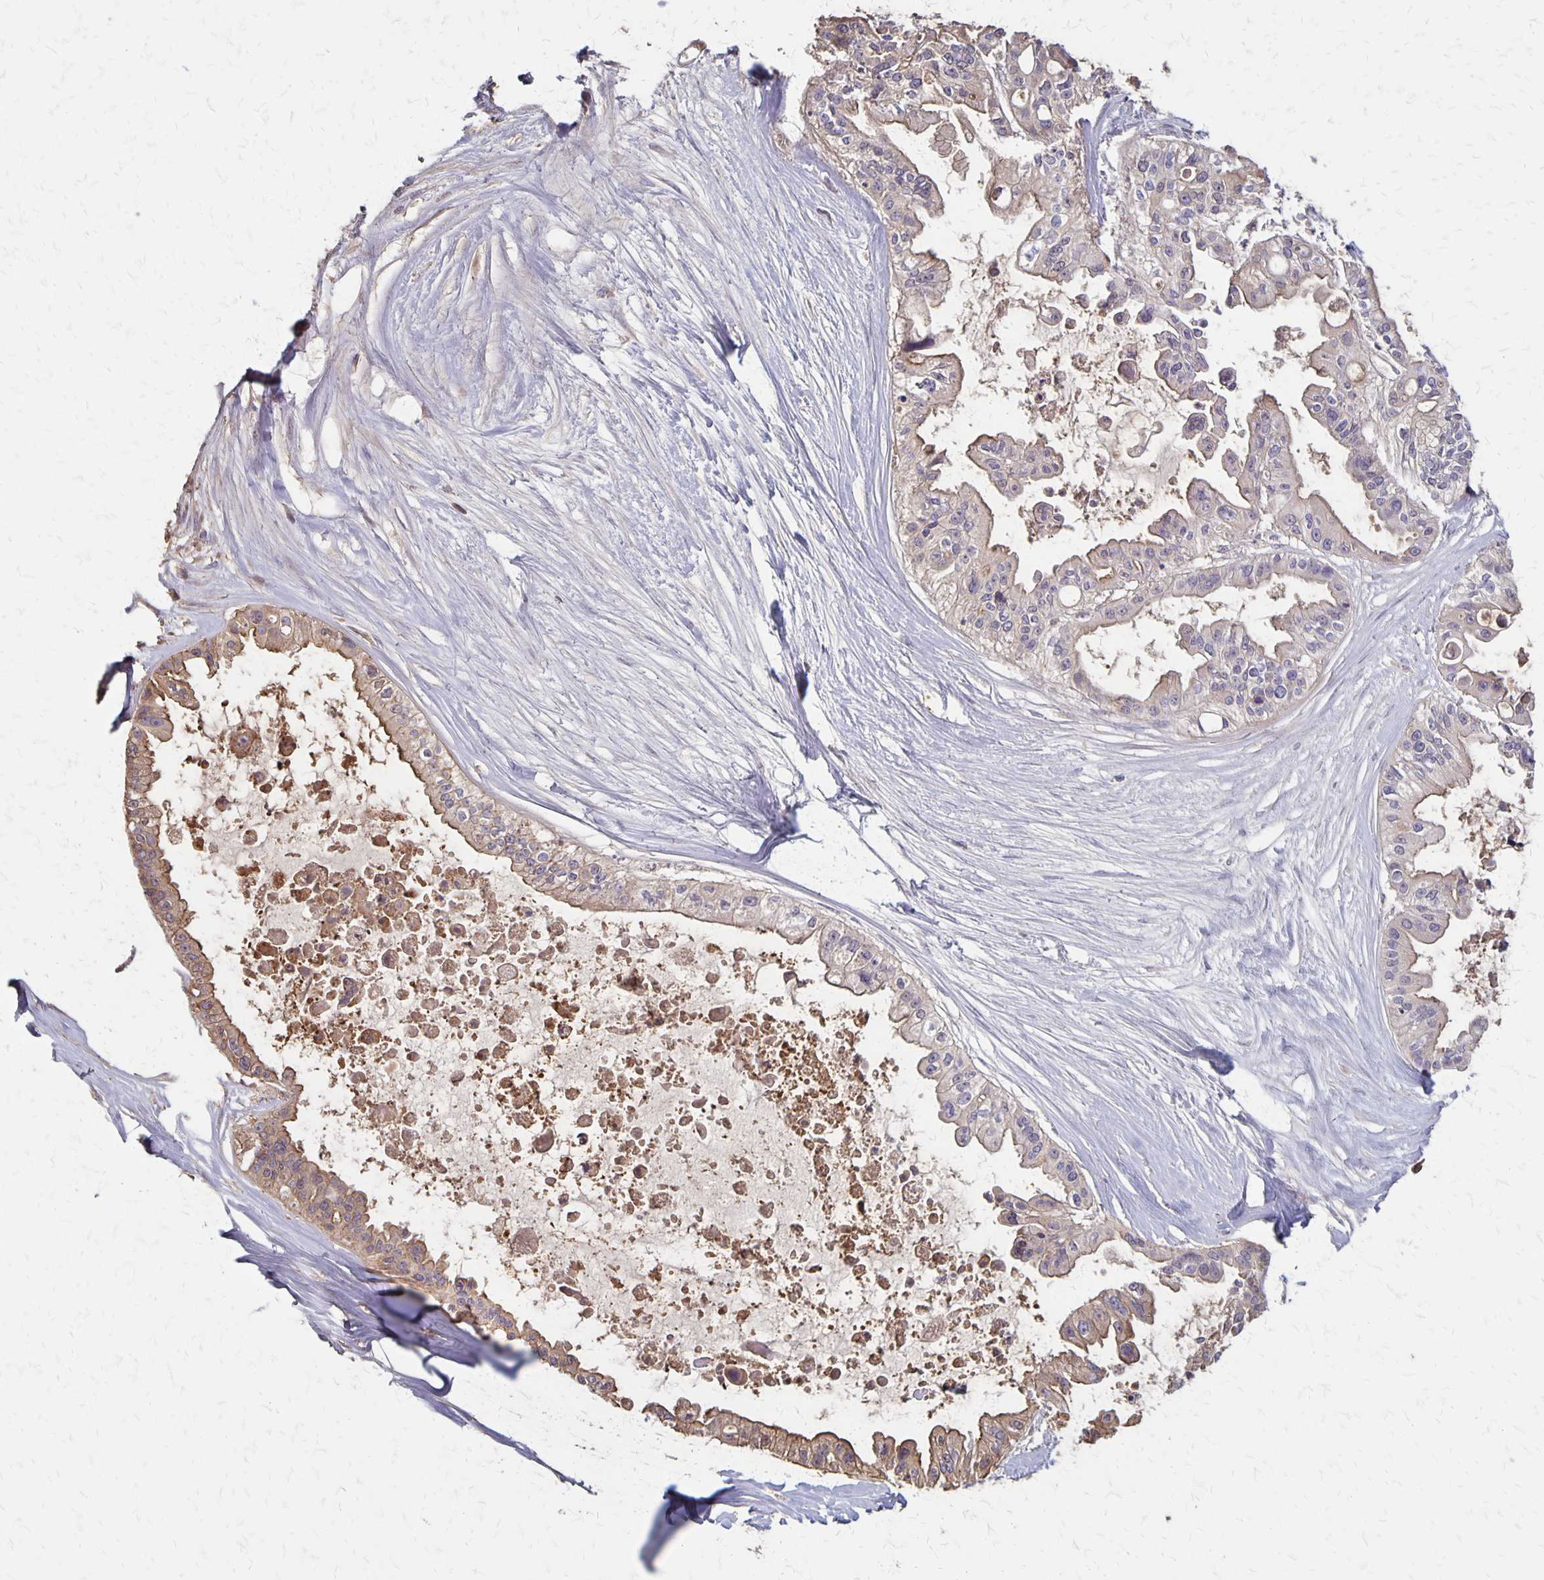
{"staining": {"intensity": "moderate", "quantity": "25%-75%", "location": "cytoplasmic/membranous"}, "tissue": "ovarian cancer", "cell_type": "Tumor cells", "image_type": "cancer", "snomed": [{"axis": "morphology", "description": "Cystadenocarcinoma, serous, NOS"}, {"axis": "topography", "description": "Ovary"}], "caption": "Brown immunohistochemical staining in human ovarian cancer exhibits moderate cytoplasmic/membranous positivity in about 25%-75% of tumor cells.", "gene": "PROM2", "patient": {"sex": "female", "age": 56}}